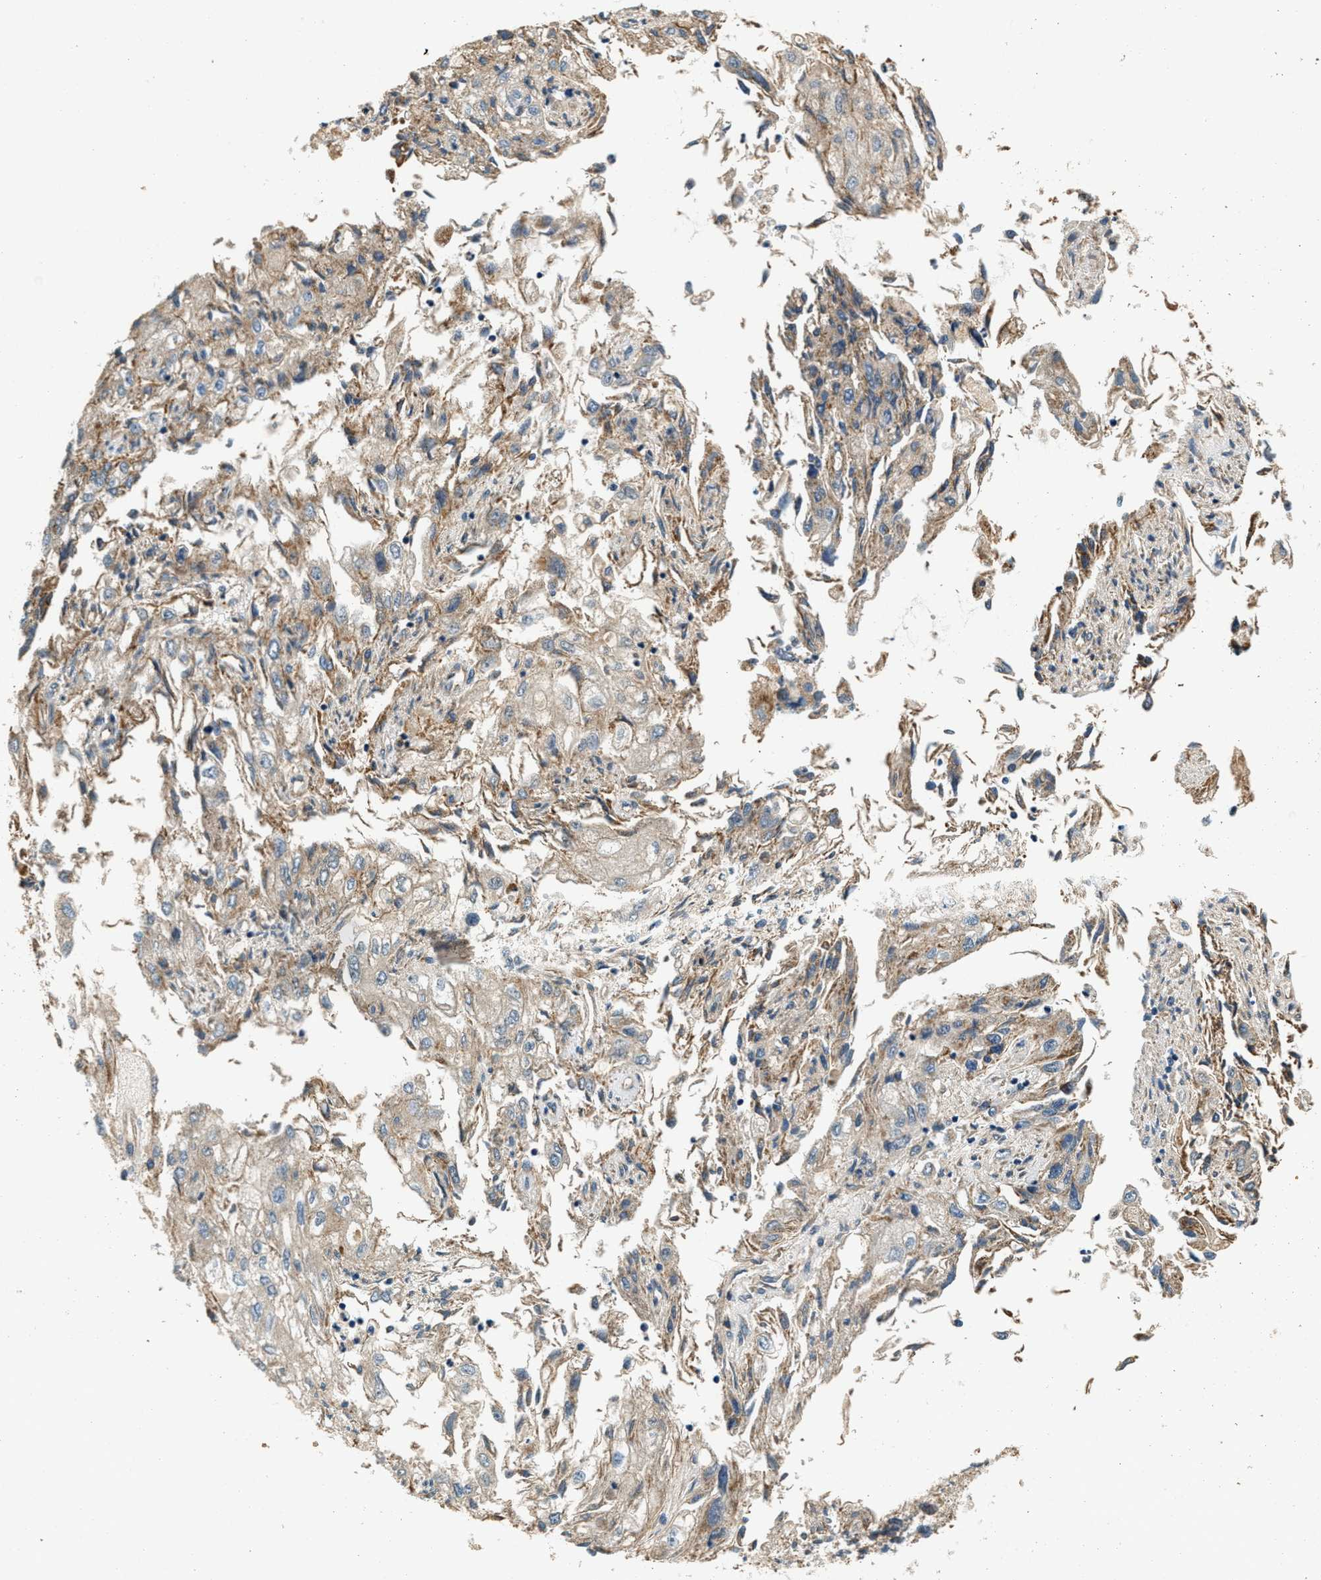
{"staining": {"intensity": "weak", "quantity": "<25%", "location": "cytoplasmic/membranous"}, "tissue": "endometrial cancer", "cell_type": "Tumor cells", "image_type": "cancer", "snomed": [{"axis": "morphology", "description": "Adenocarcinoma, NOS"}, {"axis": "topography", "description": "Endometrium"}], "caption": "Immunohistochemistry (IHC) histopathology image of endometrial adenocarcinoma stained for a protein (brown), which displays no staining in tumor cells.", "gene": "DUSP10", "patient": {"sex": "female", "age": 49}}